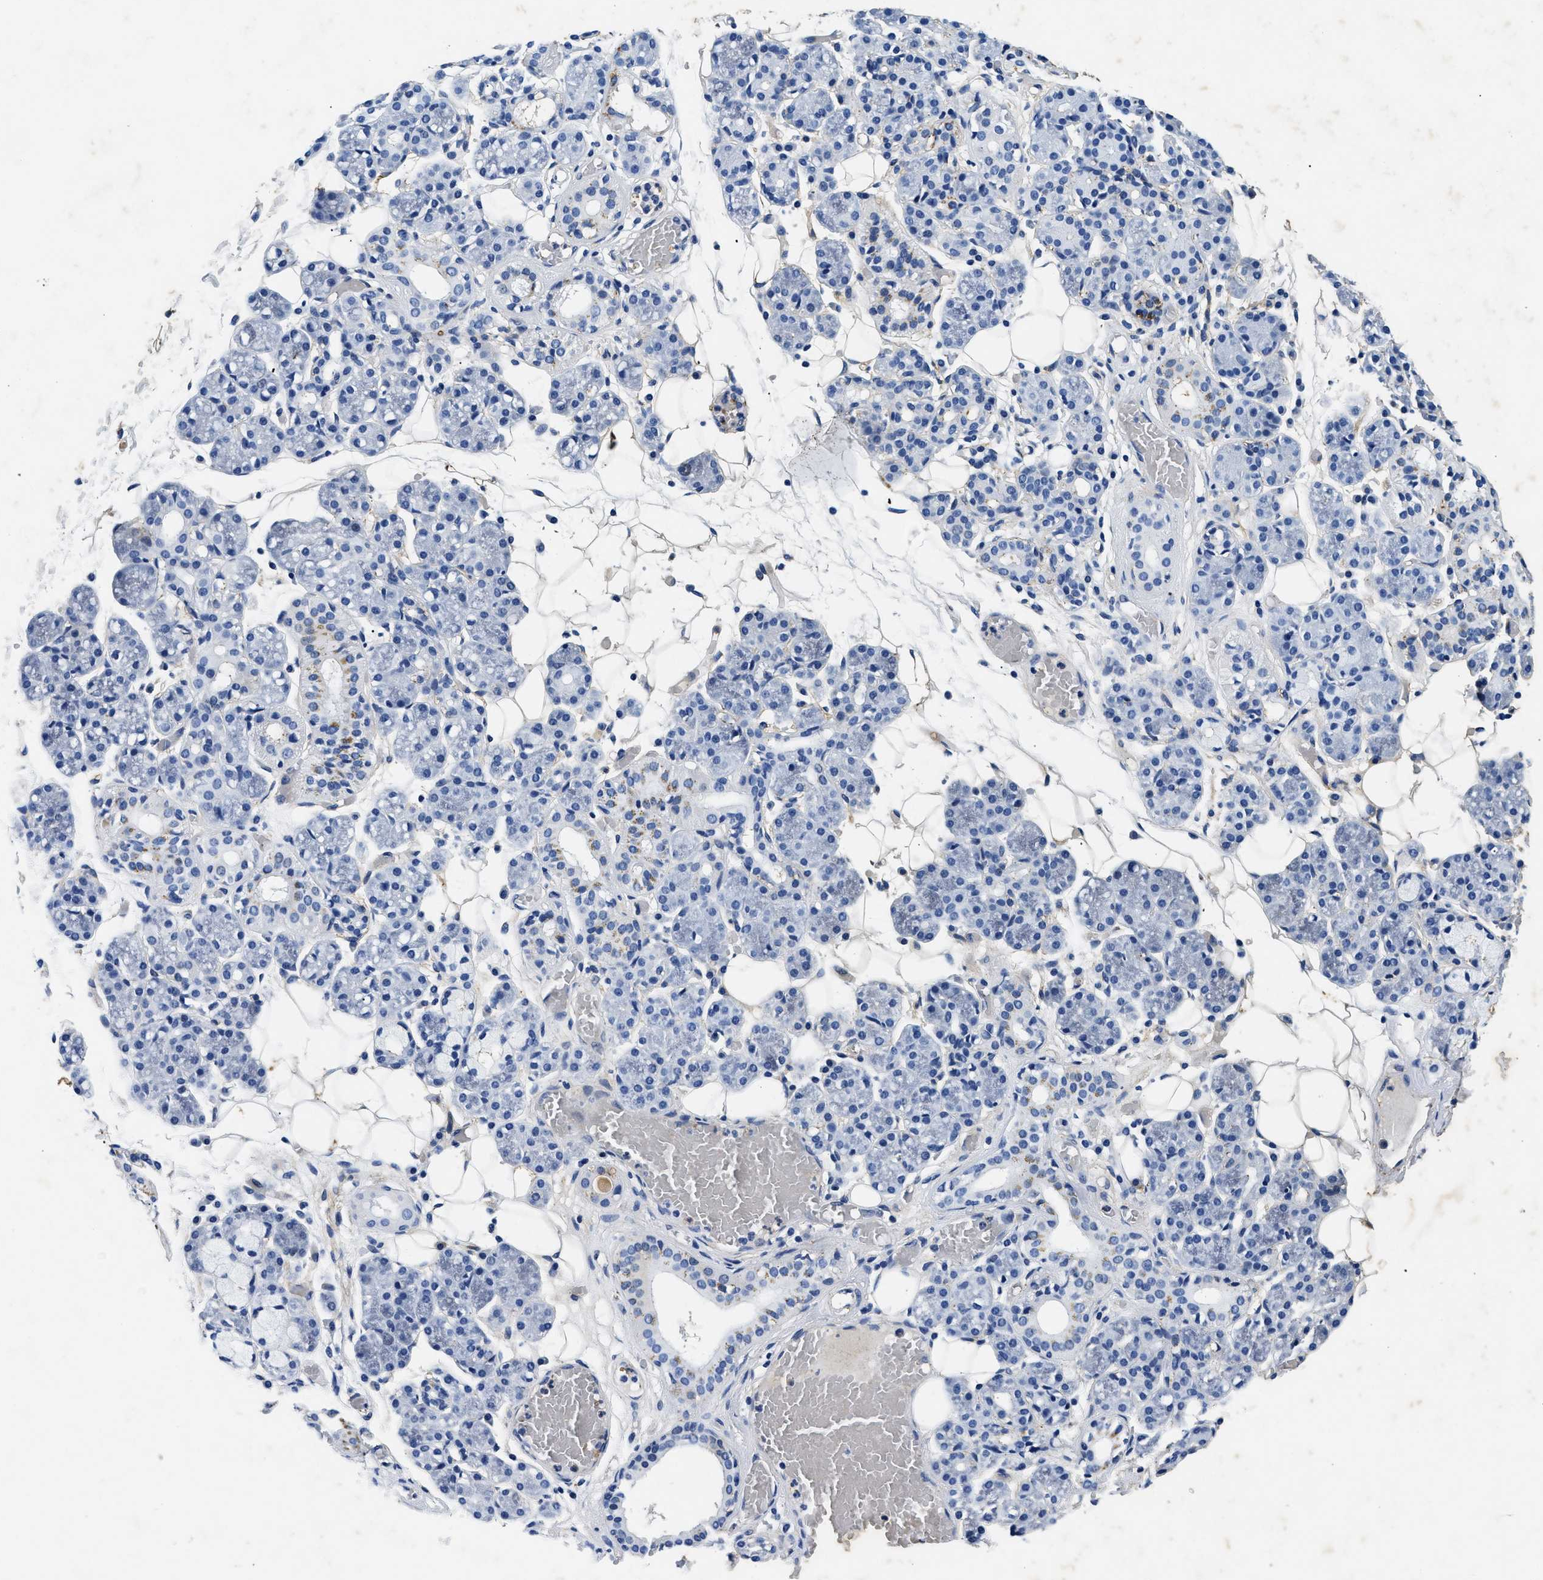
{"staining": {"intensity": "negative", "quantity": "none", "location": "none"}, "tissue": "salivary gland", "cell_type": "Glandular cells", "image_type": "normal", "snomed": [{"axis": "morphology", "description": "Normal tissue, NOS"}, {"axis": "topography", "description": "Salivary gland"}], "caption": "The micrograph exhibits no staining of glandular cells in benign salivary gland.", "gene": "LAMA3", "patient": {"sex": "male", "age": 63}}